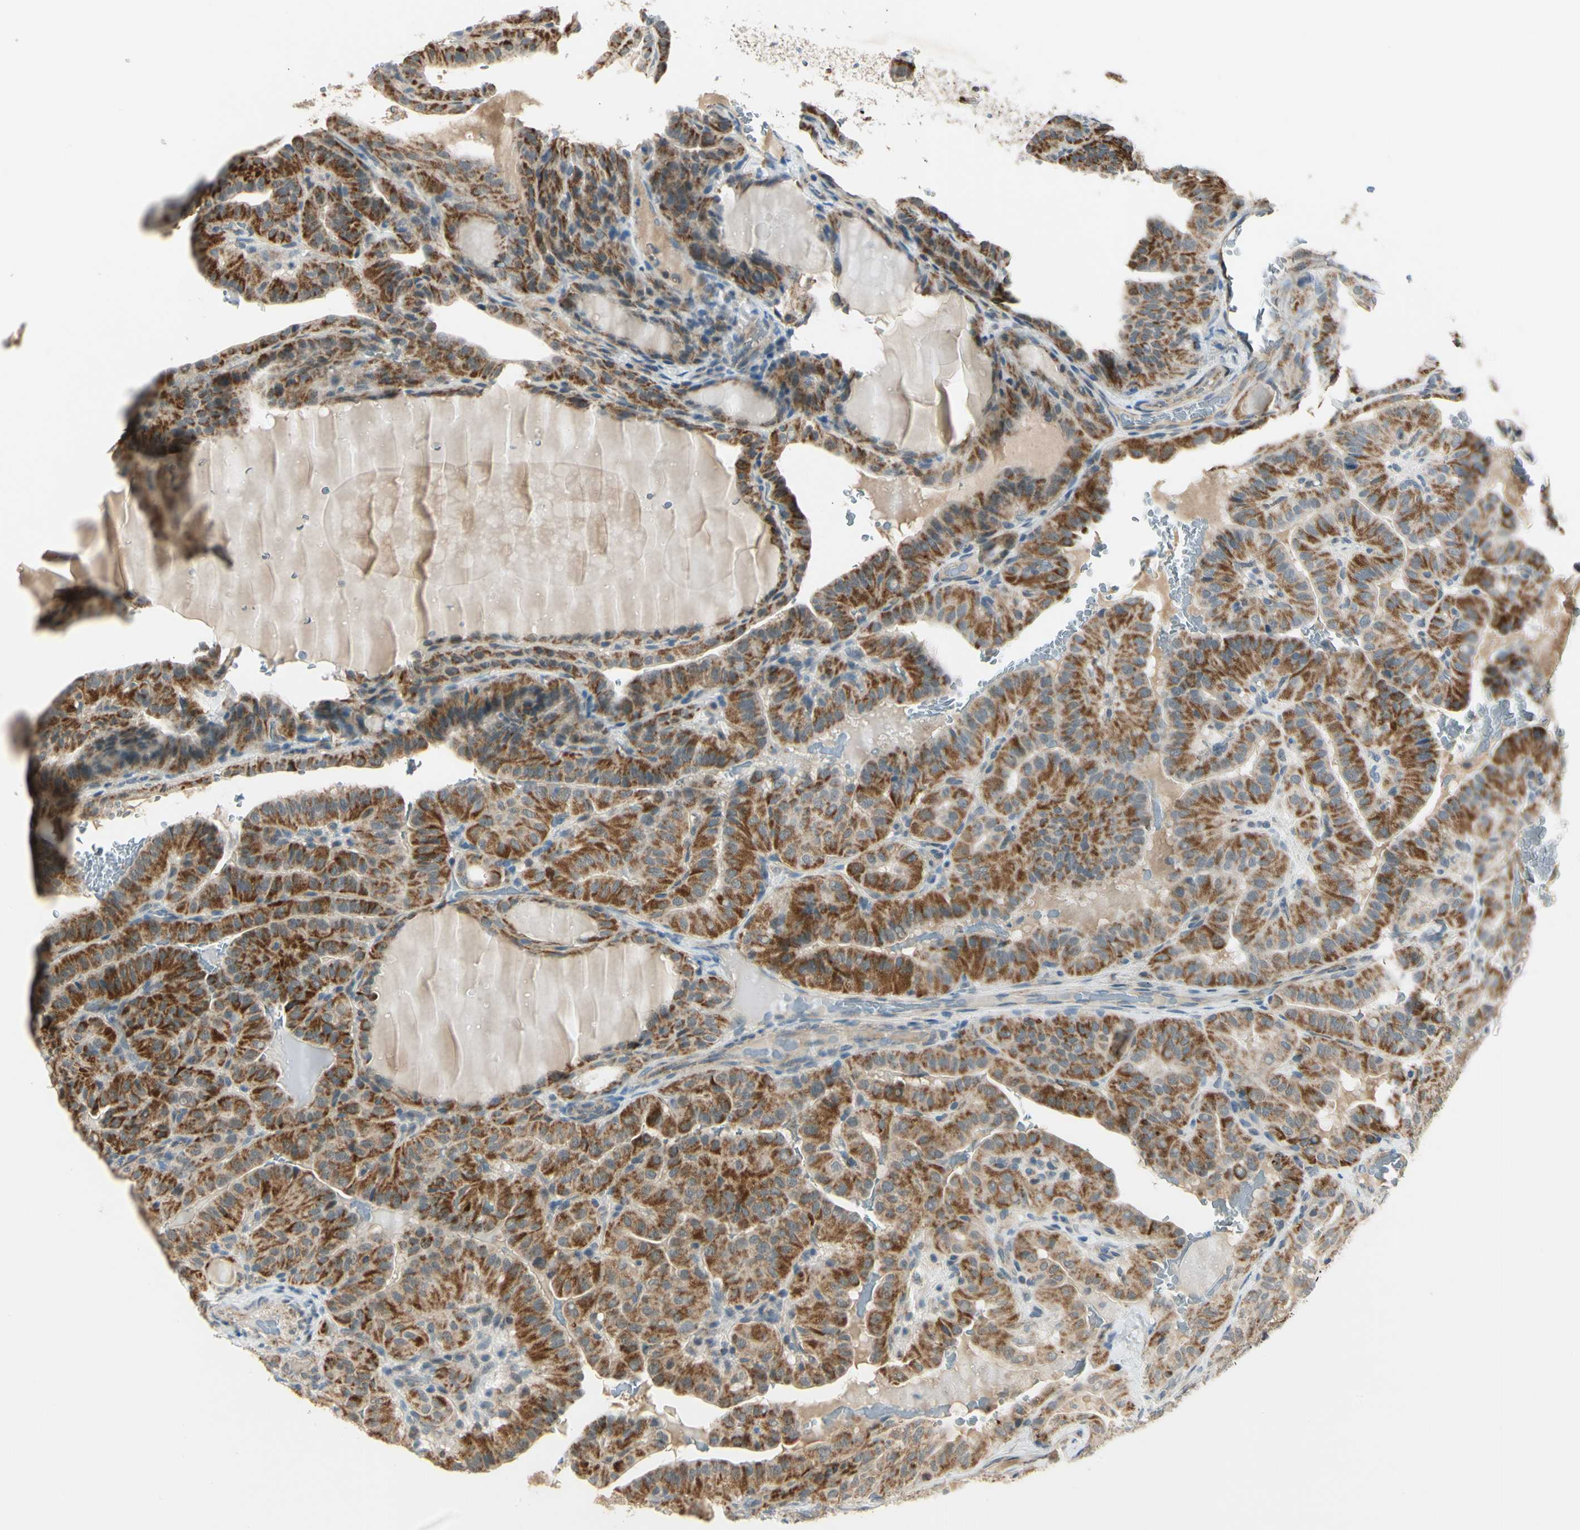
{"staining": {"intensity": "moderate", "quantity": ">75%", "location": "cytoplasmic/membranous"}, "tissue": "thyroid cancer", "cell_type": "Tumor cells", "image_type": "cancer", "snomed": [{"axis": "morphology", "description": "Papillary adenocarcinoma, NOS"}, {"axis": "topography", "description": "Thyroid gland"}], "caption": "Protein staining displays moderate cytoplasmic/membranous staining in about >75% of tumor cells in thyroid cancer.", "gene": "KHDC4", "patient": {"sex": "male", "age": 77}}